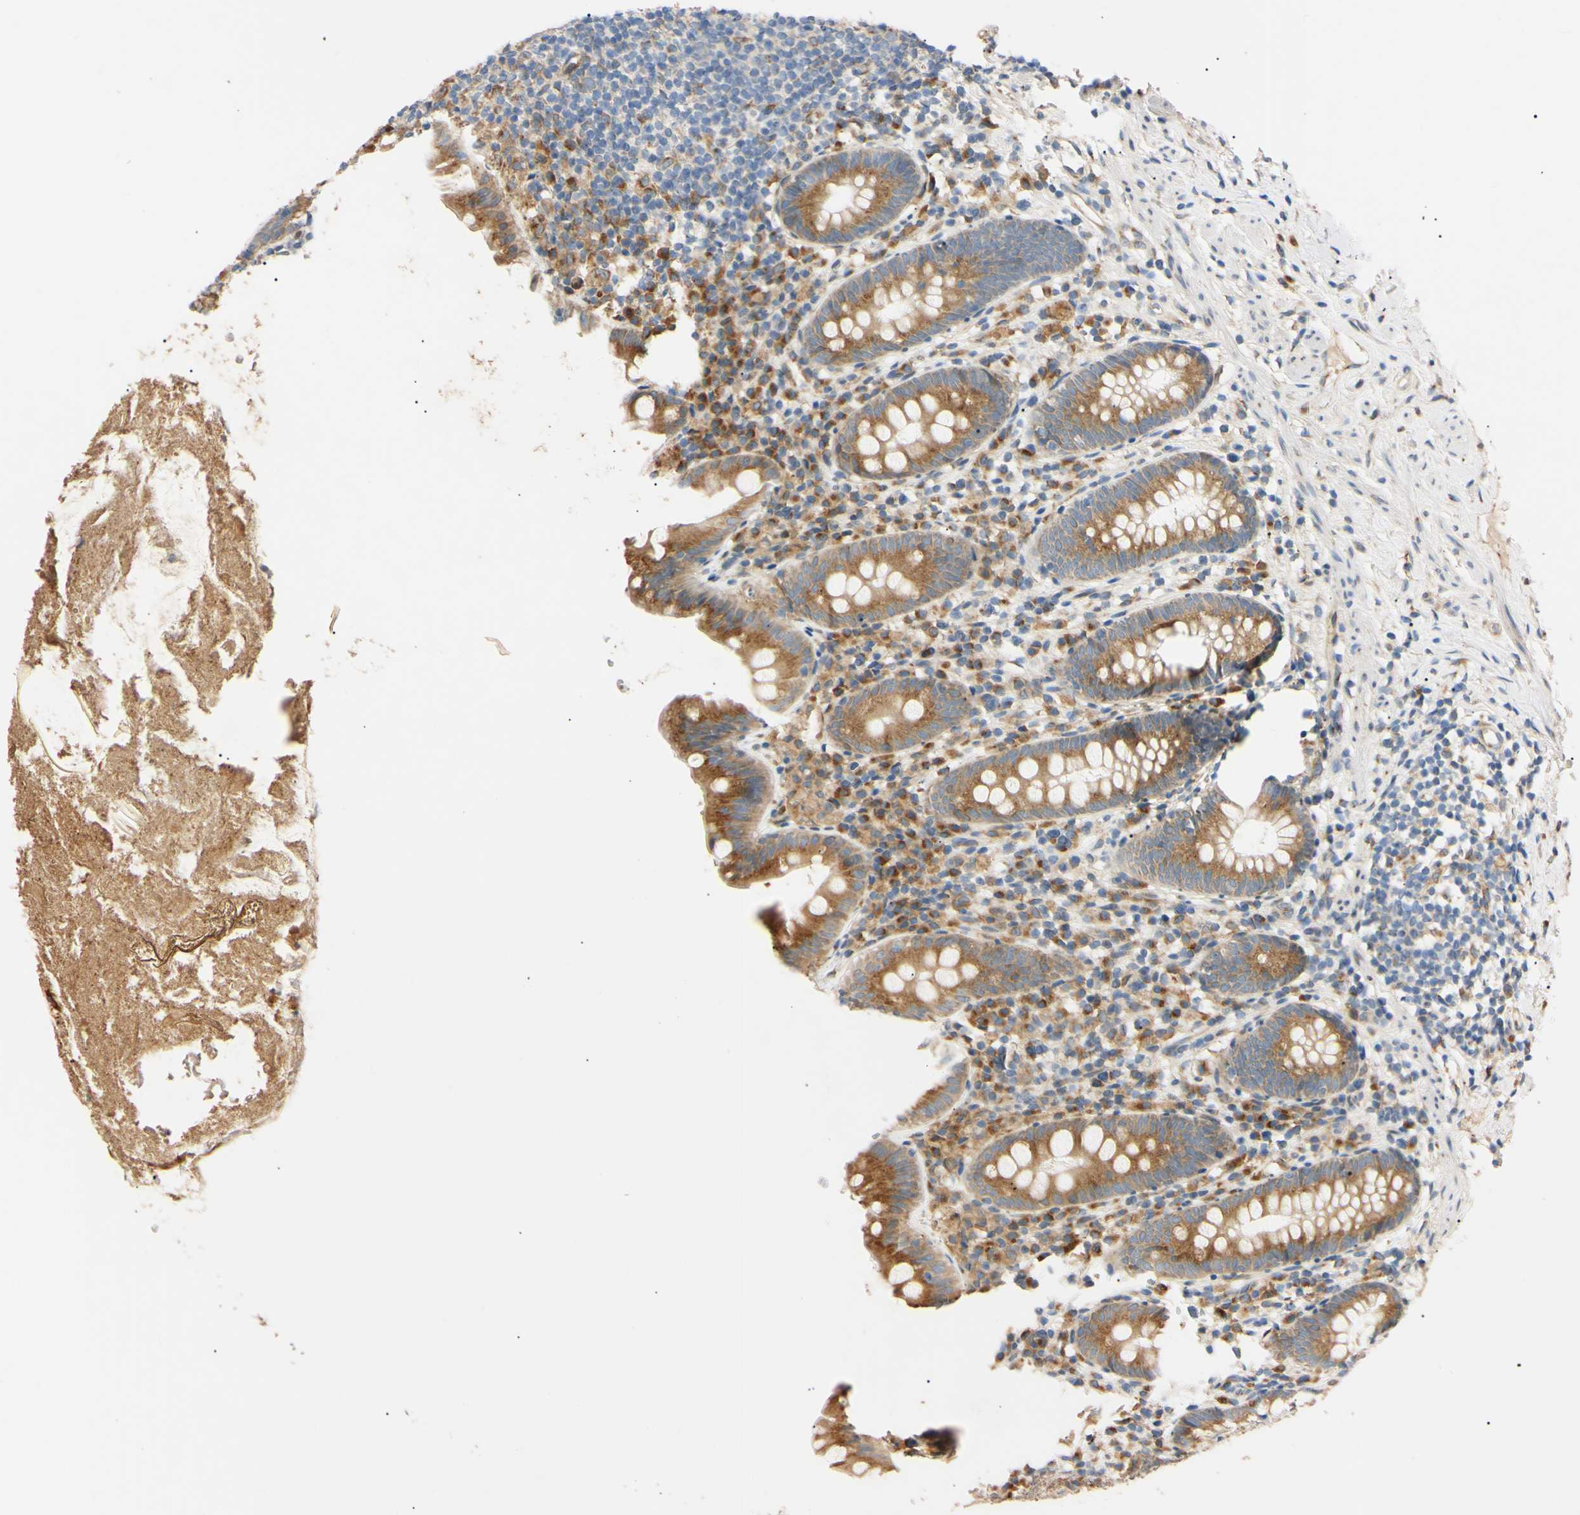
{"staining": {"intensity": "moderate", "quantity": ">75%", "location": "cytoplasmic/membranous"}, "tissue": "appendix", "cell_type": "Glandular cells", "image_type": "normal", "snomed": [{"axis": "morphology", "description": "Normal tissue, NOS"}, {"axis": "topography", "description": "Appendix"}], "caption": "Moderate cytoplasmic/membranous protein expression is seen in about >75% of glandular cells in appendix. (DAB (3,3'-diaminobenzidine) IHC with brightfield microscopy, high magnification).", "gene": "IER3IP1", "patient": {"sex": "male", "age": 52}}